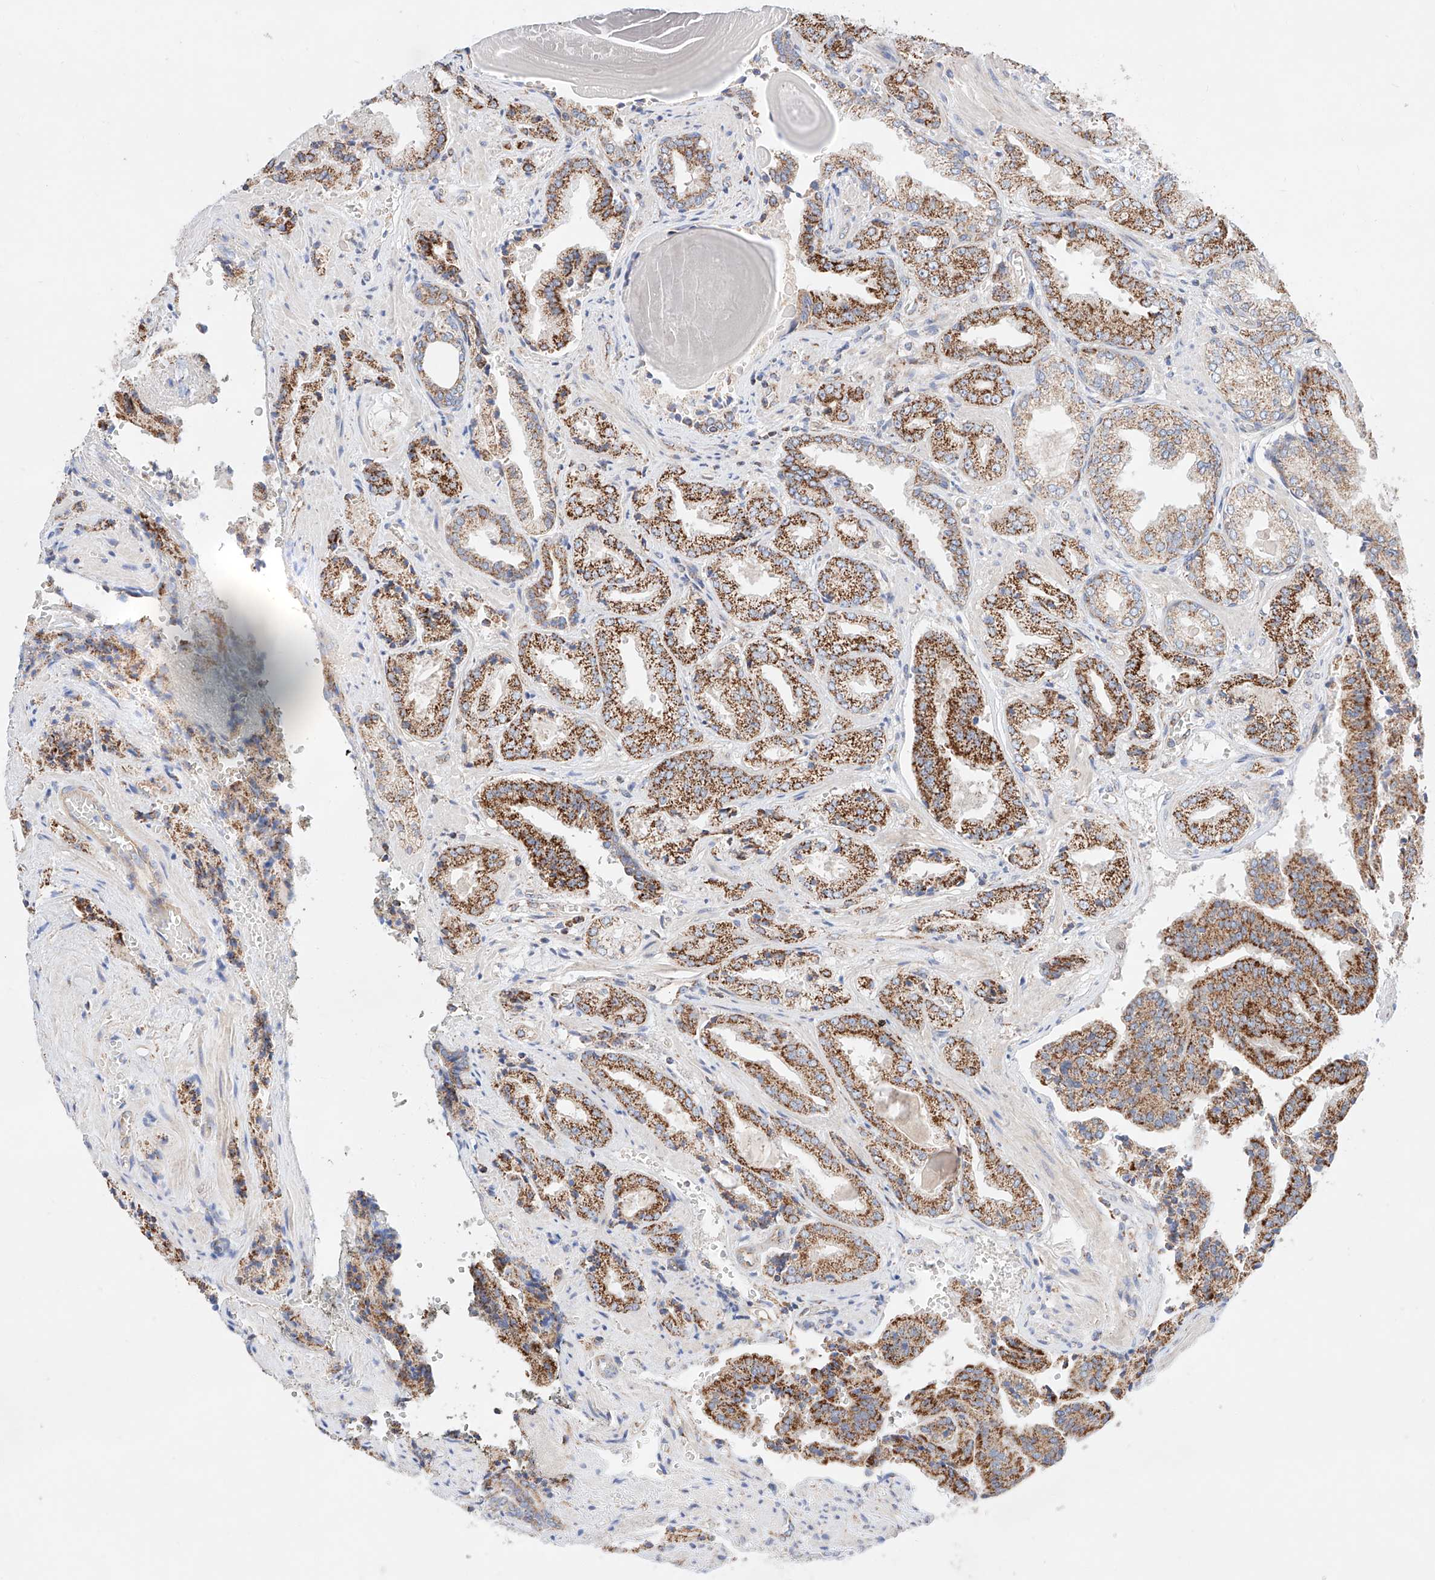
{"staining": {"intensity": "strong", "quantity": "25%-75%", "location": "cytoplasmic/membranous"}, "tissue": "prostate cancer", "cell_type": "Tumor cells", "image_type": "cancer", "snomed": [{"axis": "morphology", "description": "Adenocarcinoma, High grade"}, {"axis": "topography", "description": "Prostate"}], "caption": "A high-resolution micrograph shows IHC staining of prostate cancer (high-grade adenocarcinoma), which demonstrates strong cytoplasmic/membranous staining in about 25%-75% of tumor cells.", "gene": "KTI12", "patient": {"sex": "male", "age": 71}}